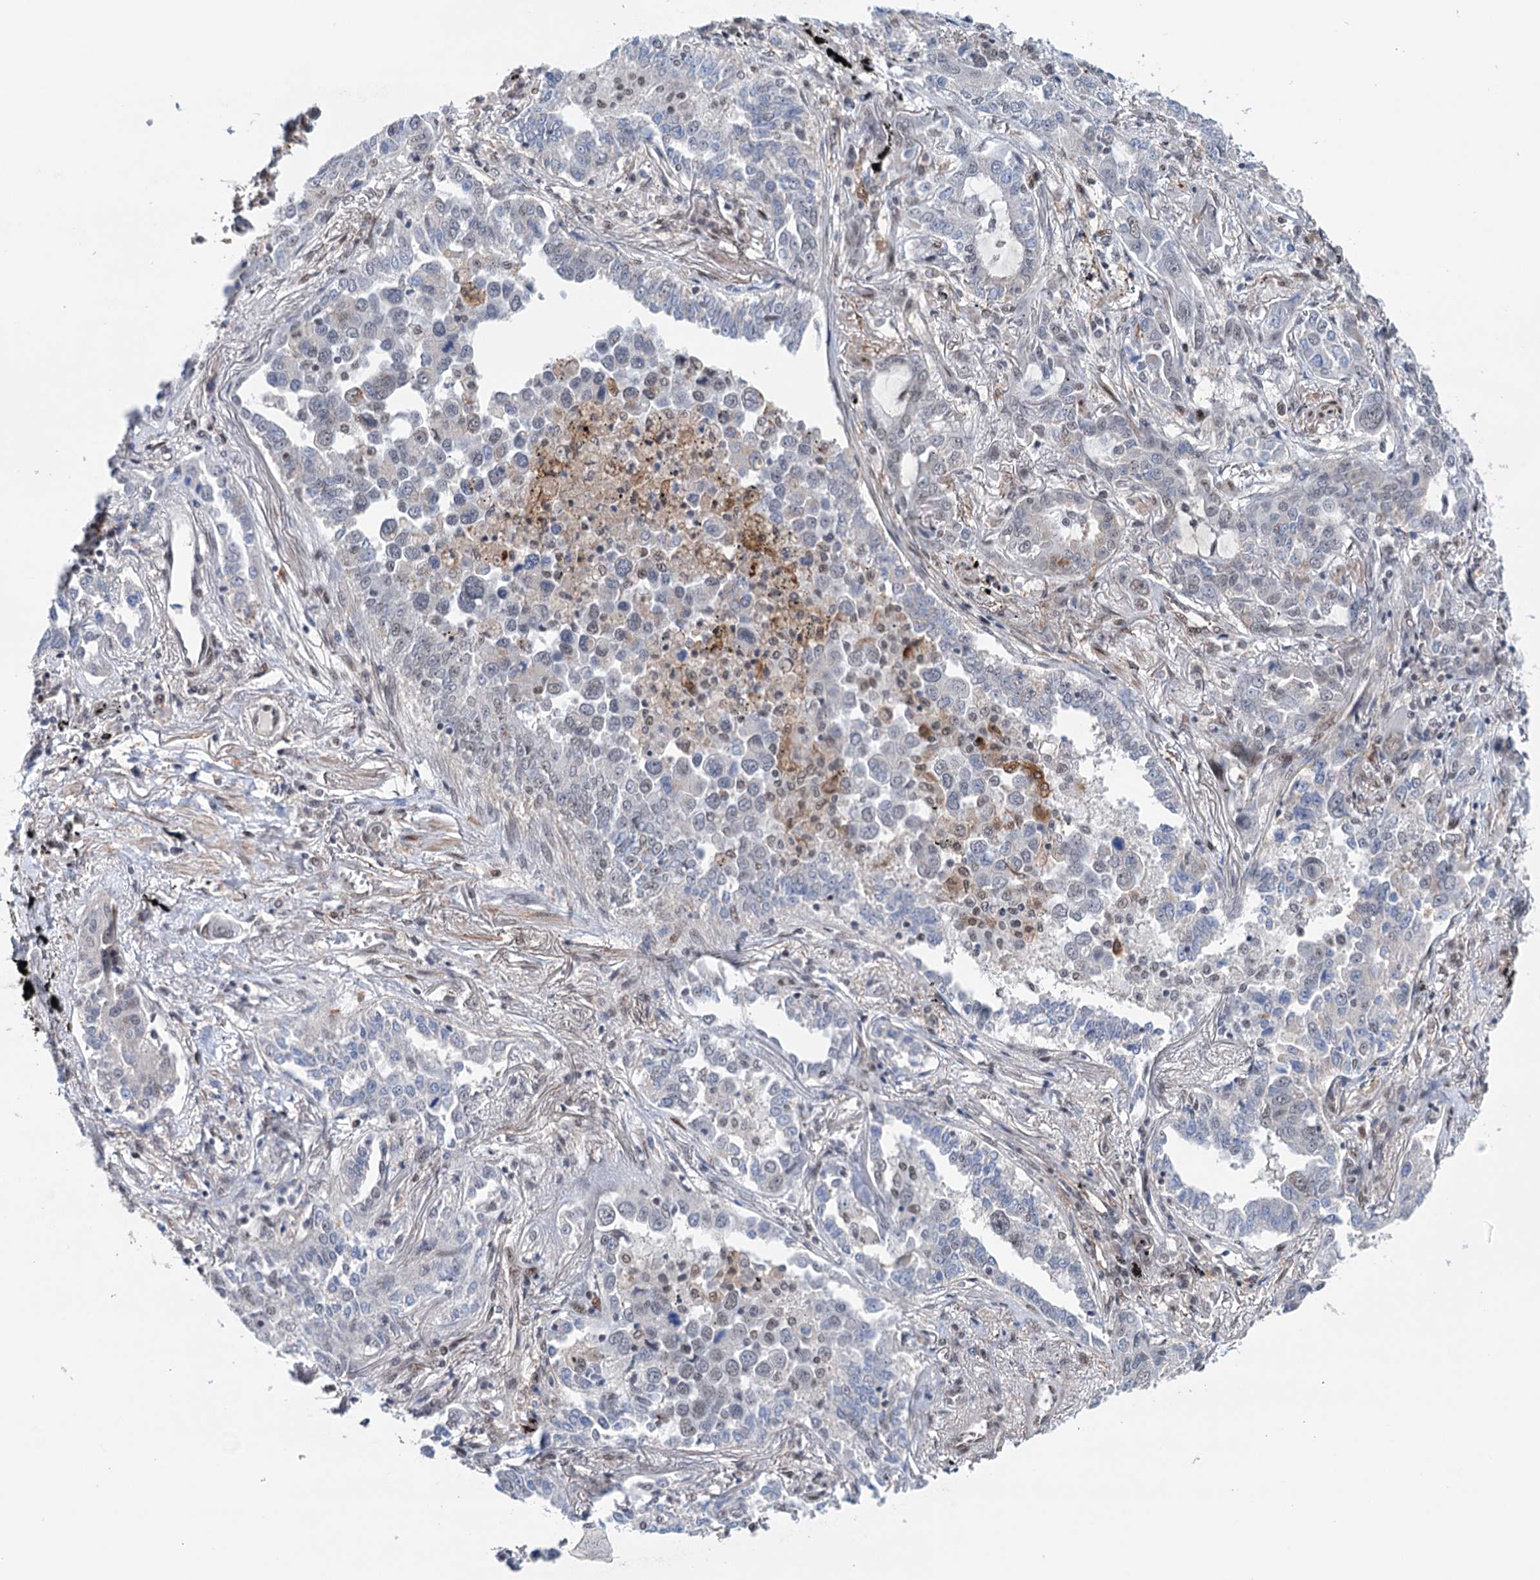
{"staining": {"intensity": "negative", "quantity": "none", "location": "none"}, "tissue": "lung cancer", "cell_type": "Tumor cells", "image_type": "cancer", "snomed": [{"axis": "morphology", "description": "Adenocarcinoma, NOS"}, {"axis": "topography", "description": "Lung"}], "caption": "A high-resolution histopathology image shows immunohistochemistry (IHC) staining of lung adenocarcinoma, which displays no significant positivity in tumor cells.", "gene": "FAM53A", "patient": {"sex": "male", "age": 67}}